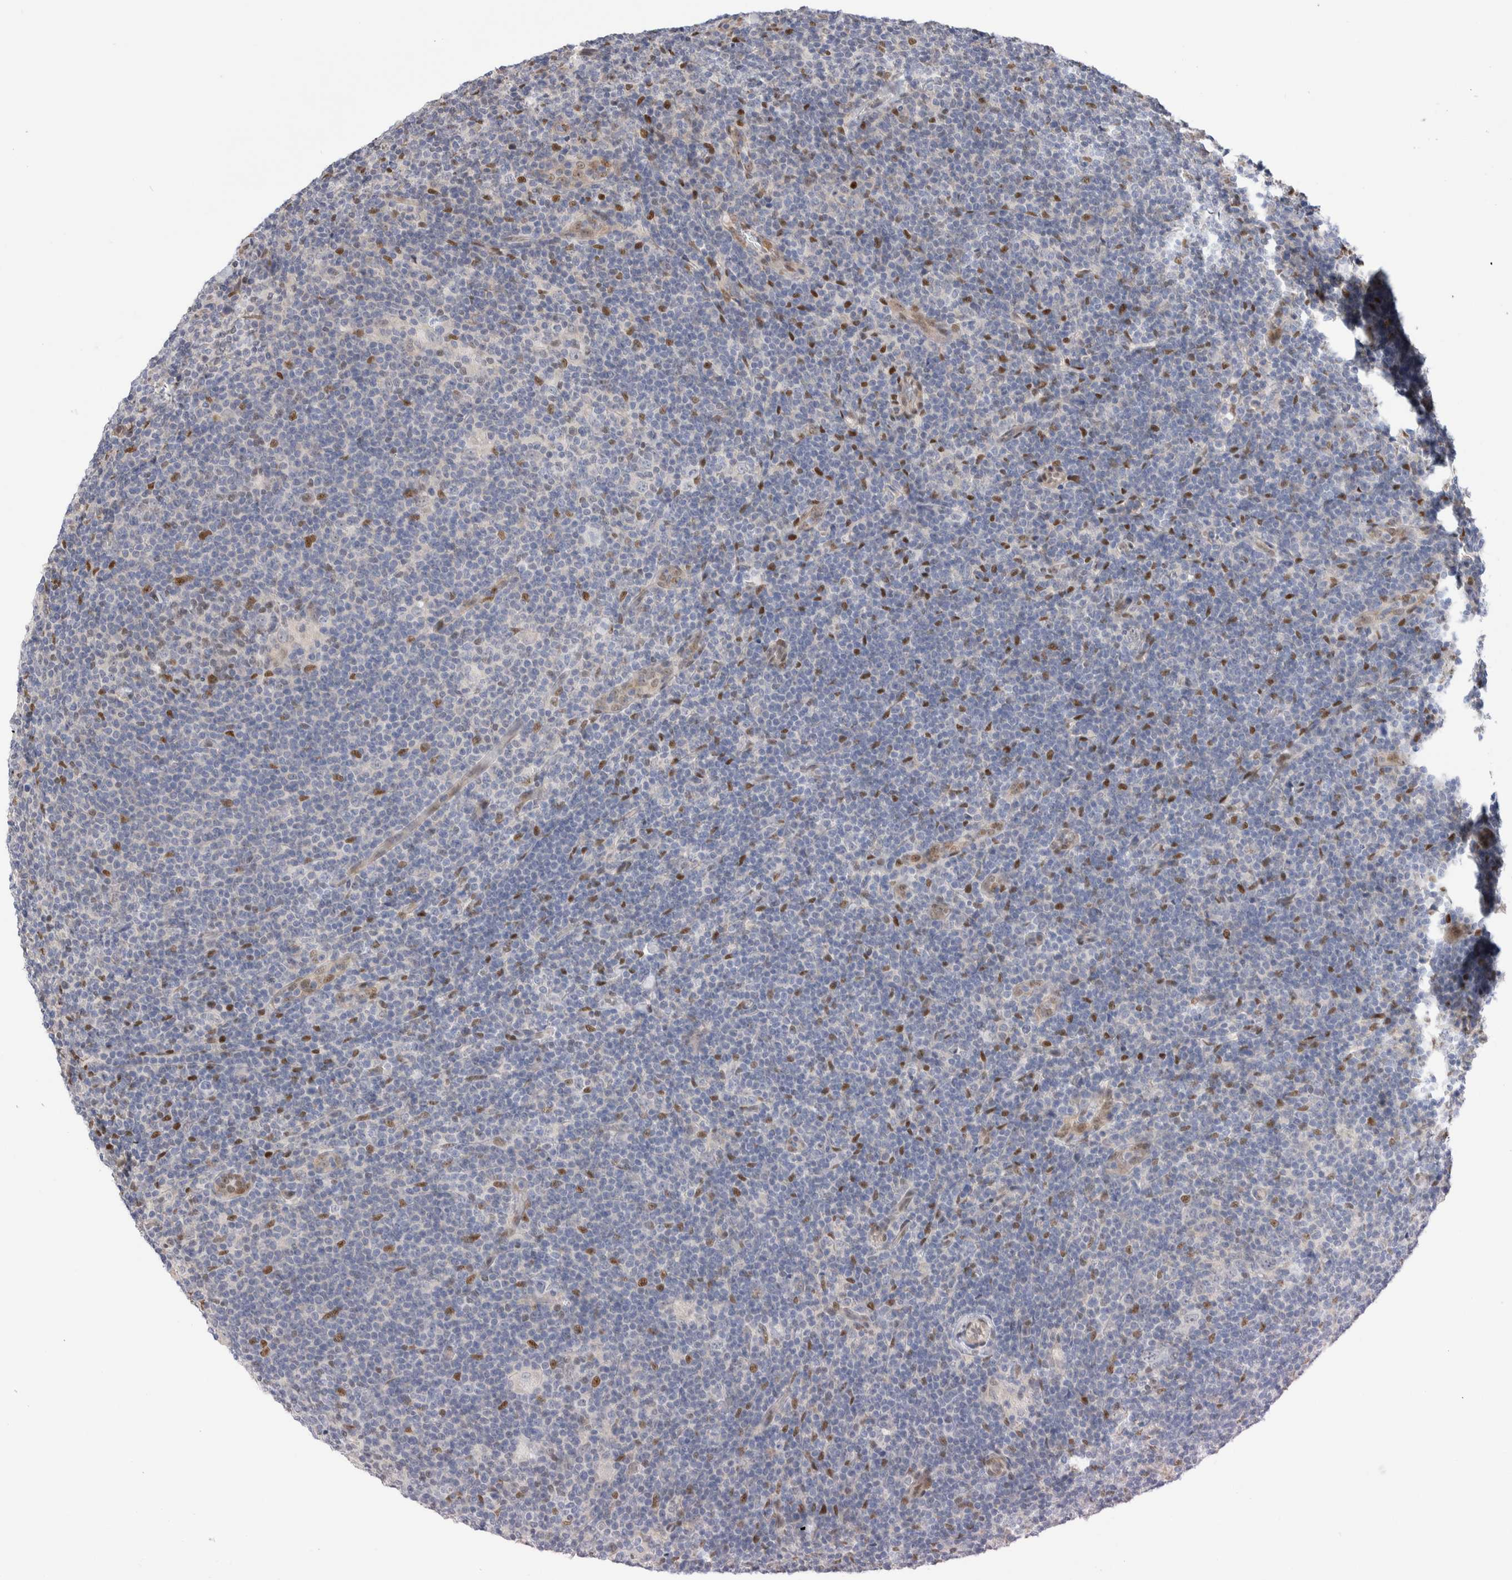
{"staining": {"intensity": "negative", "quantity": "none", "location": "none"}, "tissue": "lymphoma", "cell_type": "Tumor cells", "image_type": "cancer", "snomed": [{"axis": "morphology", "description": "Hodgkin's disease, NOS"}, {"axis": "topography", "description": "Lymph node"}], "caption": "Immunohistochemistry of human lymphoma reveals no staining in tumor cells.", "gene": "NSMAF", "patient": {"sex": "female", "age": 57}}